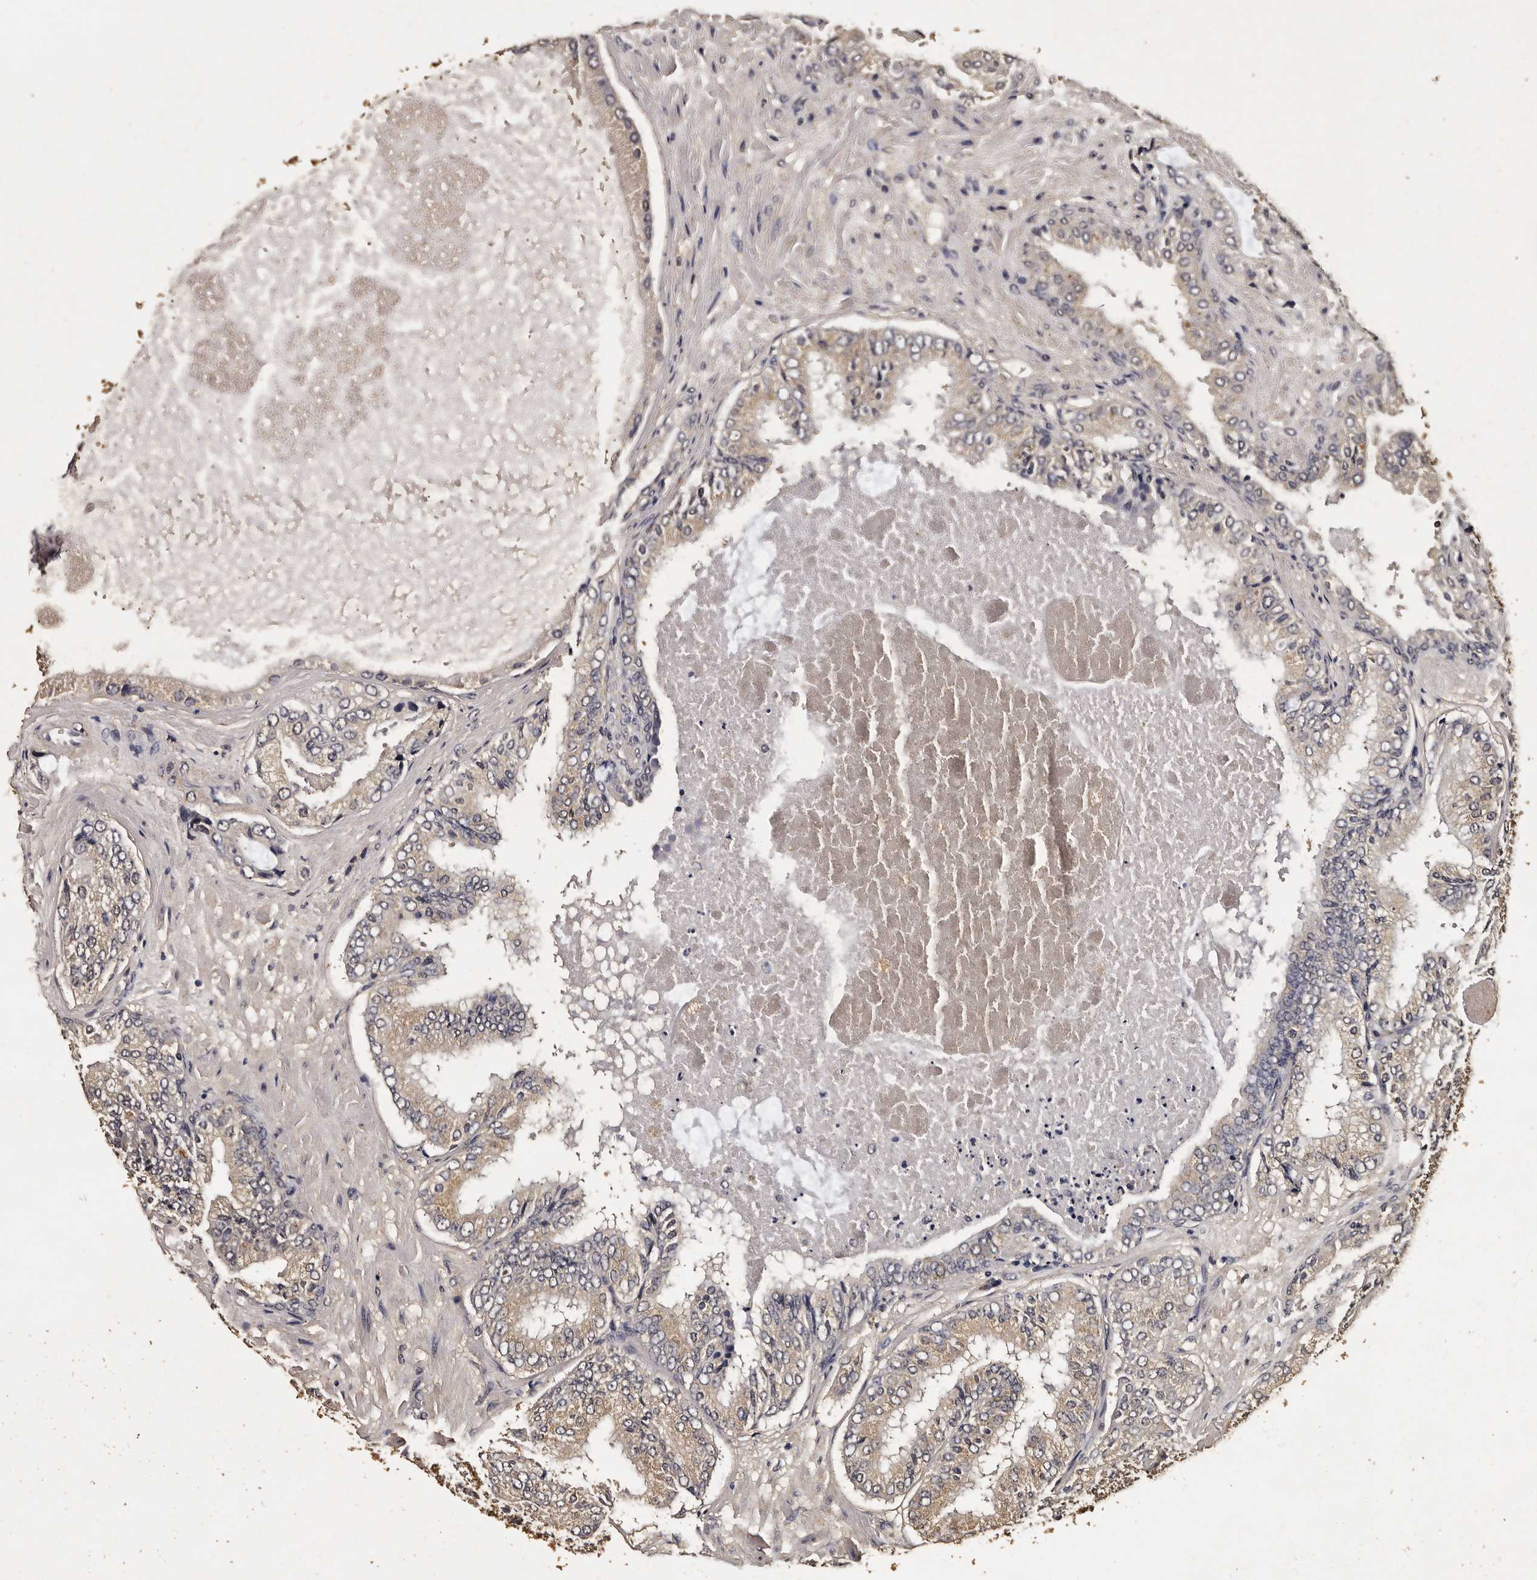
{"staining": {"intensity": "weak", "quantity": "<25%", "location": "cytoplasmic/membranous"}, "tissue": "prostate cancer", "cell_type": "Tumor cells", "image_type": "cancer", "snomed": [{"axis": "morphology", "description": "Normal tissue, NOS"}, {"axis": "morphology", "description": "Adenocarcinoma, High grade"}, {"axis": "topography", "description": "Prostate"}, {"axis": "topography", "description": "Peripheral nerve tissue"}], "caption": "Tumor cells show no significant expression in high-grade adenocarcinoma (prostate). The staining was performed using DAB (3,3'-diaminobenzidine) to visualize the protein expression in brown, while the nuclei were stained in blue with hematoxylin (Magnification: 20x).", "gene": "PARS2", "patient": {"sex": "male", "age": 59}}